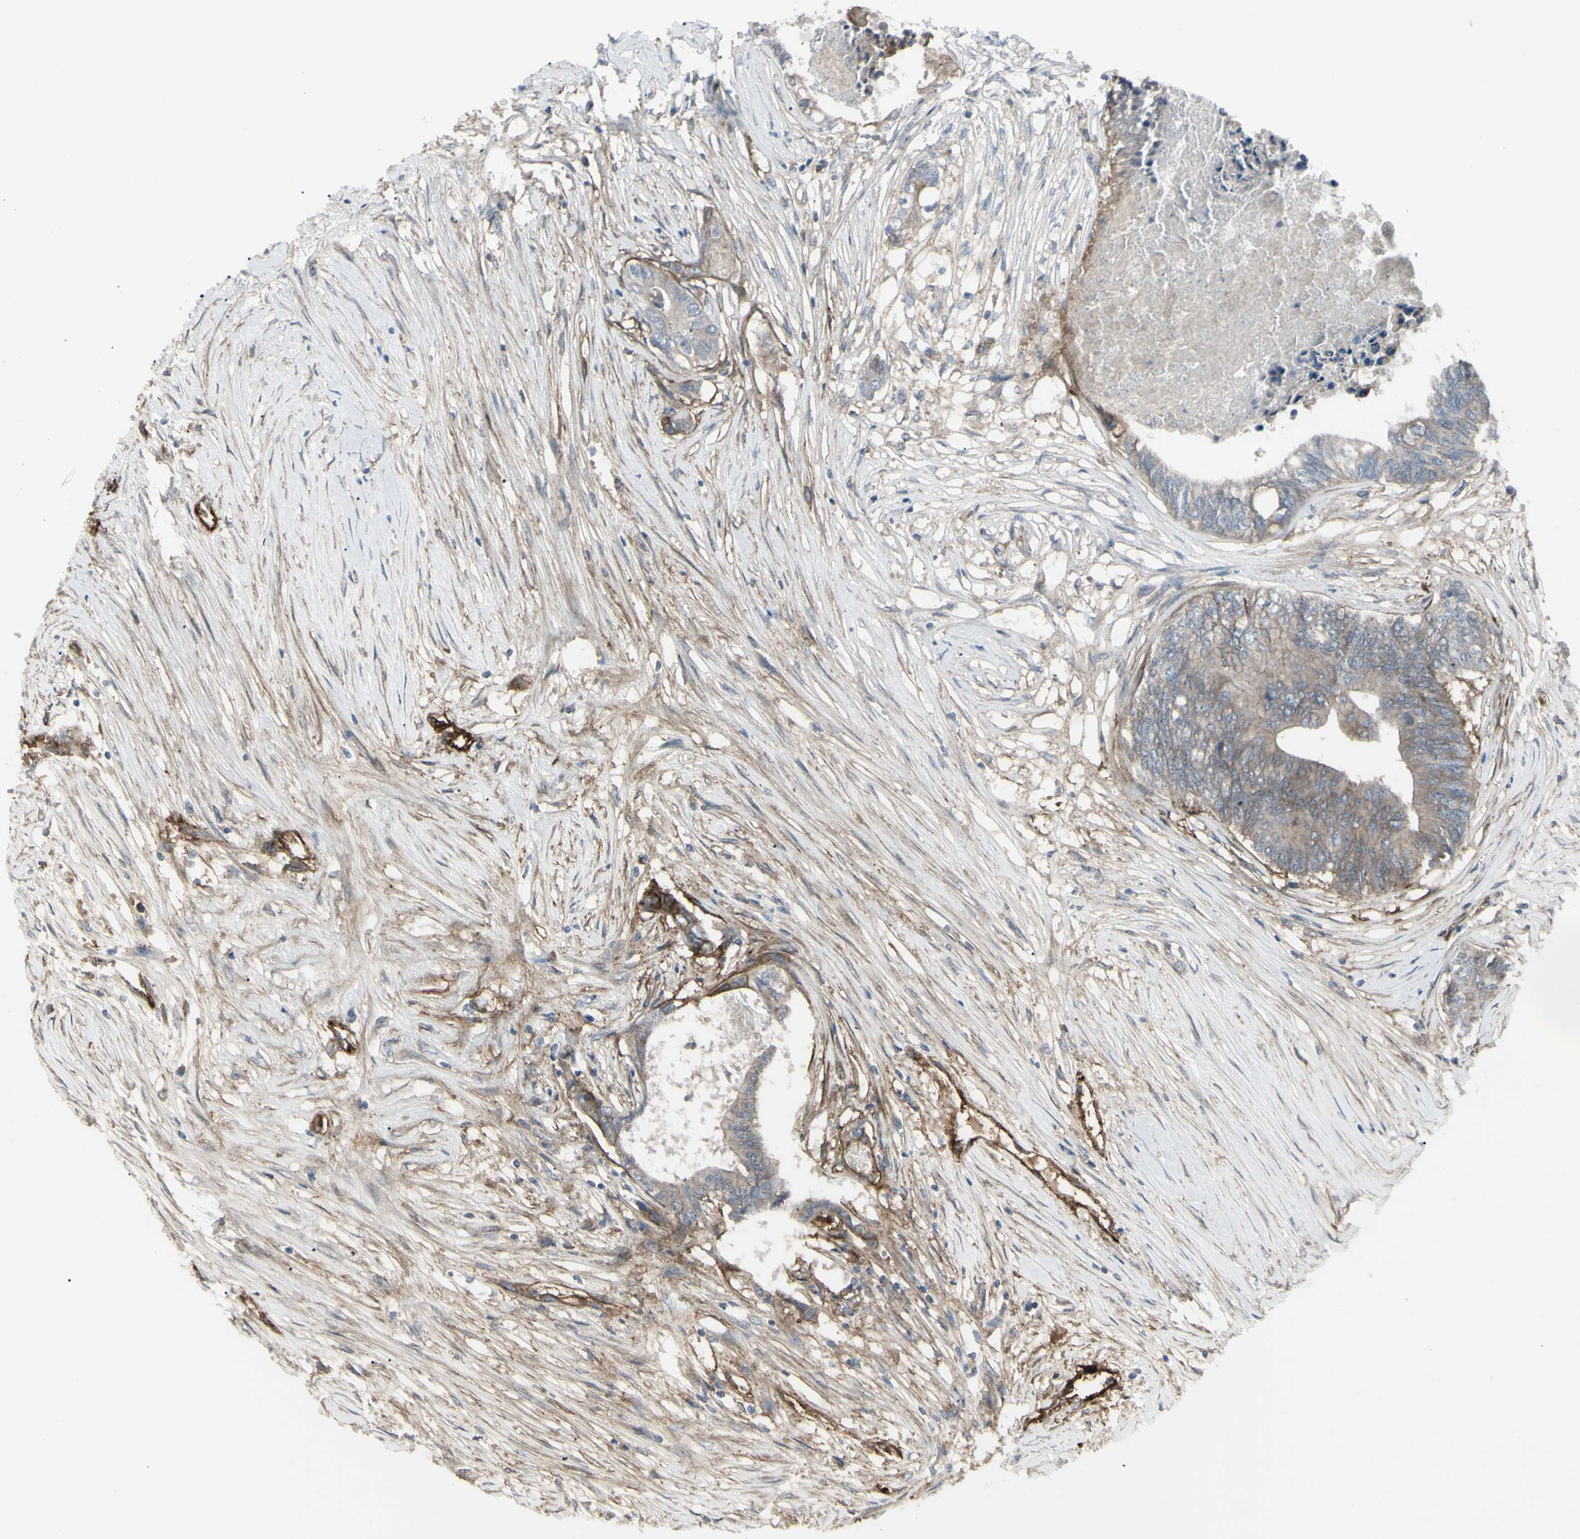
{"staining": {"intensity": "weak", "quantity": ">75%", "location": "cytoplasmic/membranous"}, "tissue": "colorectal cancer", "cell_type": "Tumor cells", "image_type": "cancer", "snomed": [{"axis": "morphology", "description": "Adenocarcinoma, NOS"}, {"axis": "topography", "description": "Rectum"}], "caption": "Protein analysis of colorectal adenocarcinoma tissue demonstrates weak cytoplasmic/membranous staining in approximately >75% of tumor cells.", "gene": "CD276", "patient": {"sex": "male", "age": 63}}